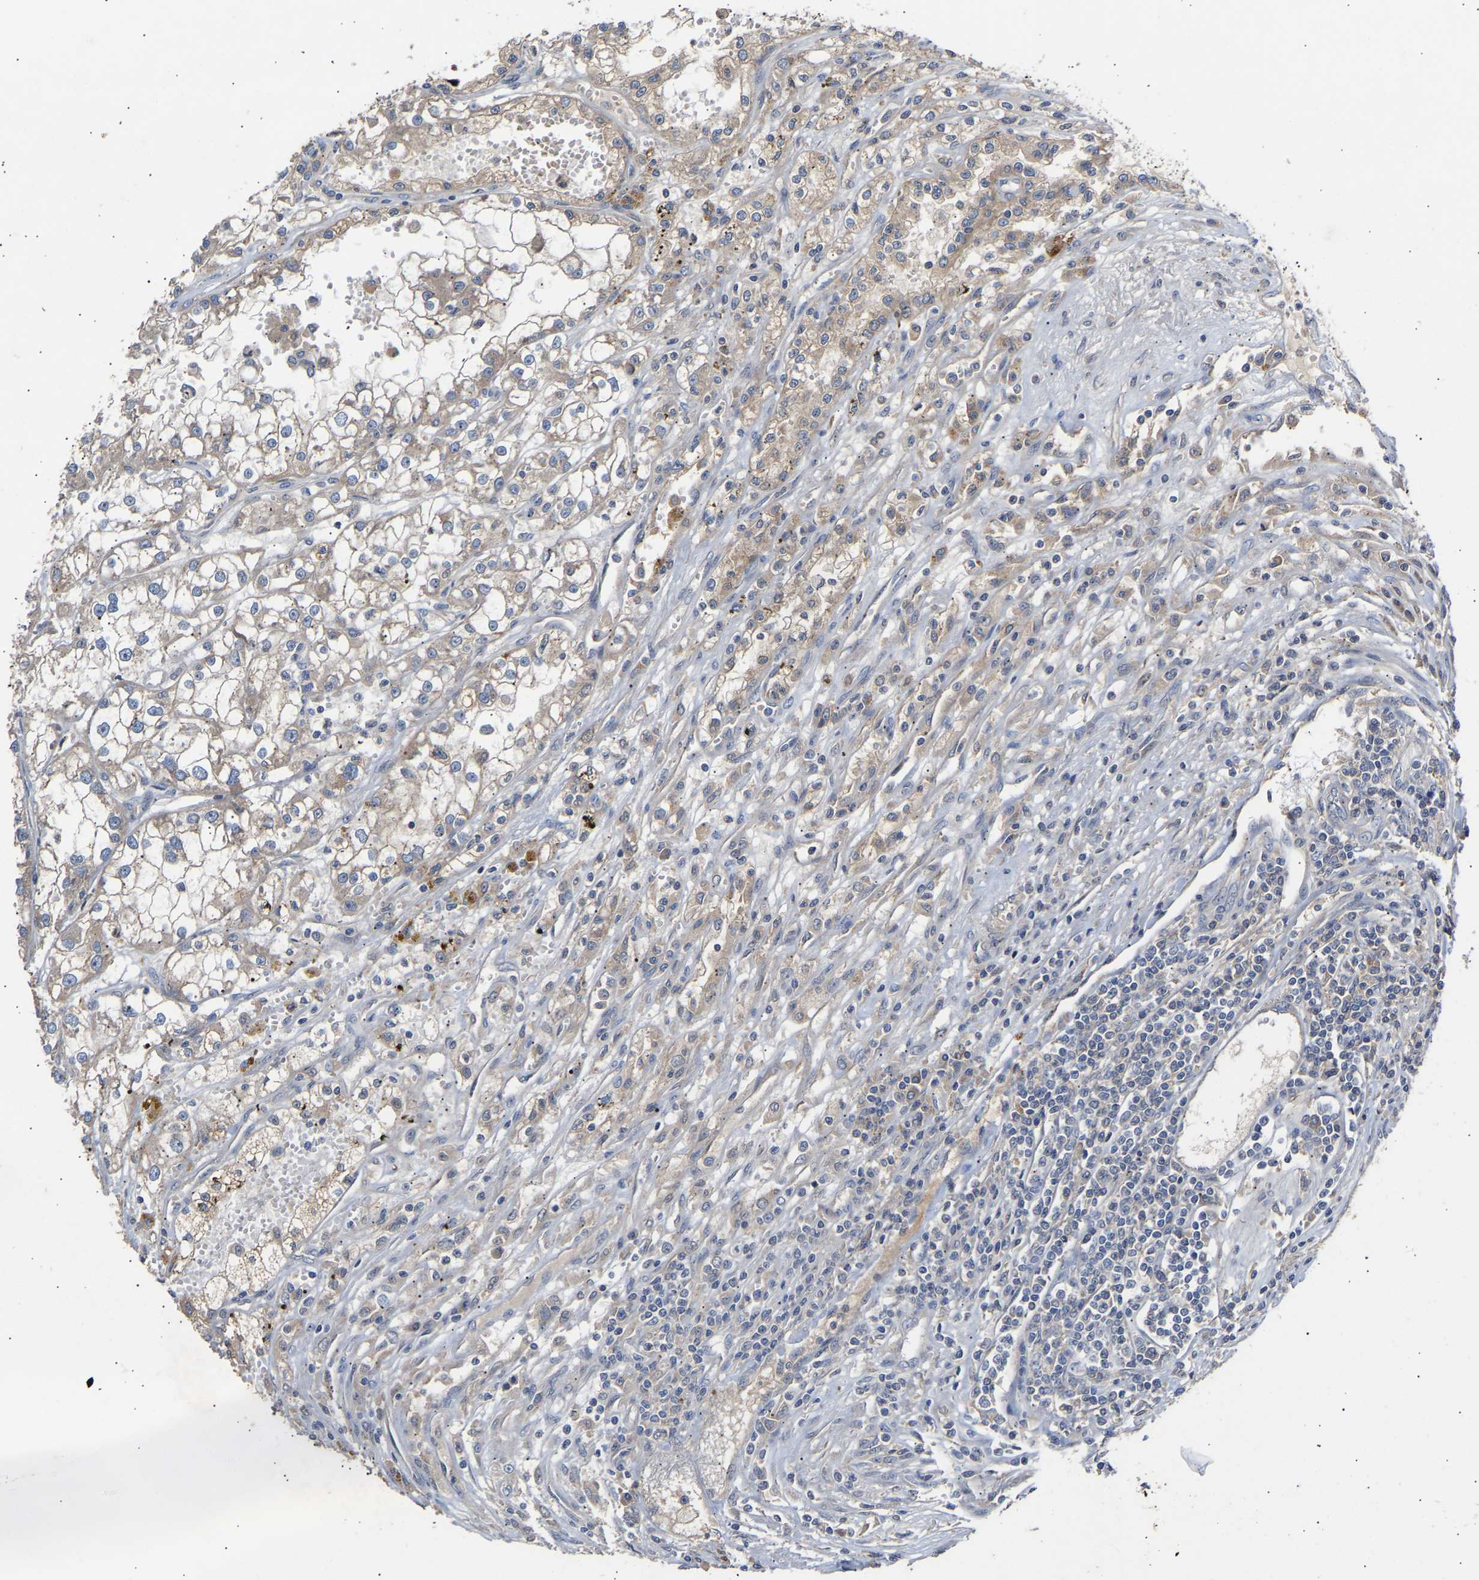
{"staining": {"intensity": "weak", "quantity": "<25%", "location": "cytoplasmic/membranous"}, "tissue": "renal cancer", "cell_type": "Tumor cells", "image_type": "cancer", "snomed": [{"axis": "morphology", "description": "Adenocarcinoma, NOS"}, {"axis": "topography", "description": "Kidney"}], "caption": "Tumor cells show no significant staining in adenocarcinoma (renal). Nuclei are stained in blue.", "gene": "KASH5", "patient": {"sex": "female", "age": 52}}